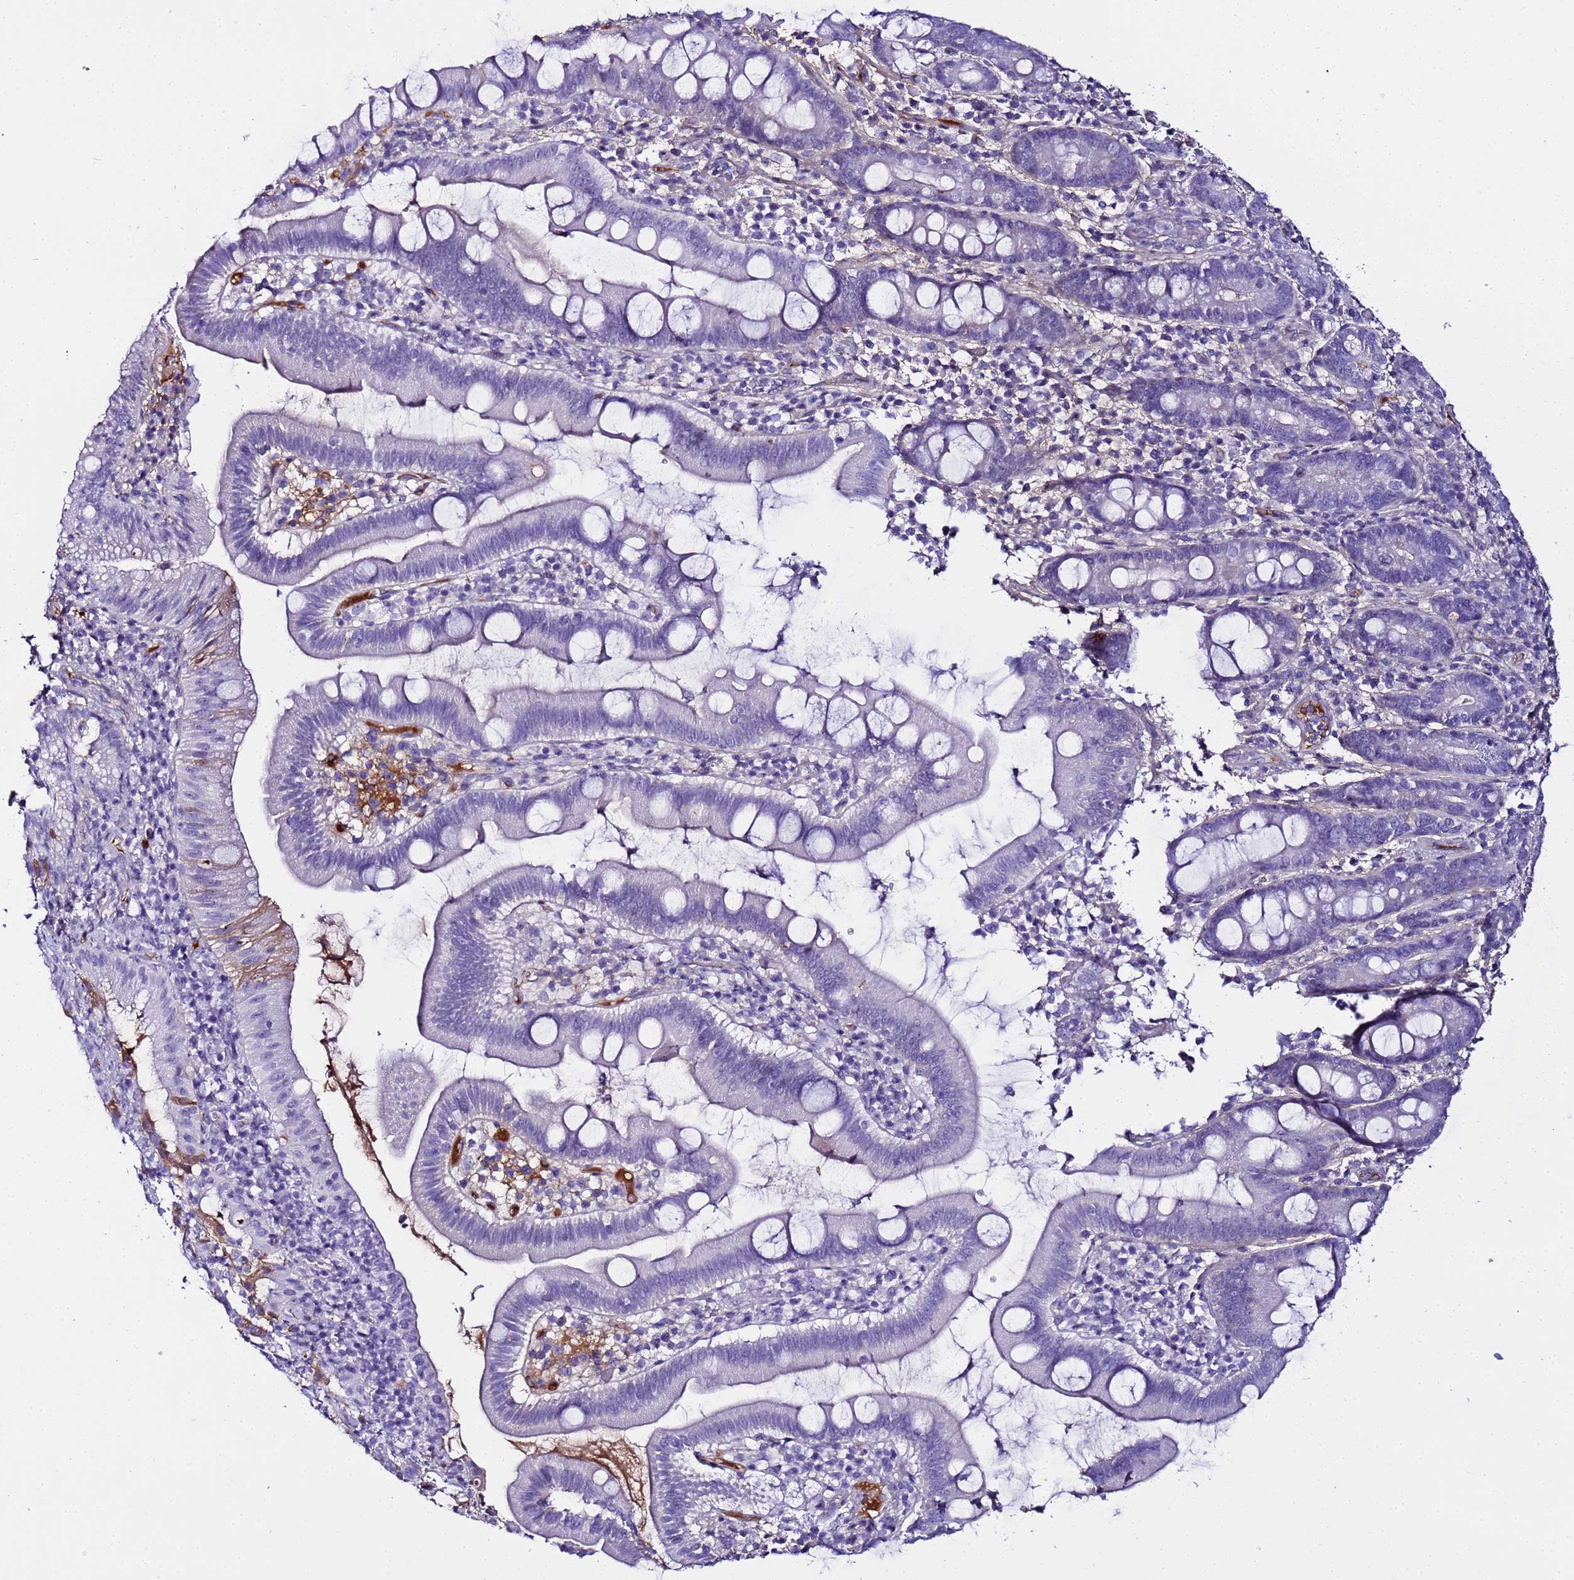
{"staining": {"intensity": "negative", "quantity": "none", "location": "none"}, "tissue": "pancreatic cancer", "cell_type": "Tumor cells", "image_type": "cancer", "snomed": [{"axis": "morphology", "description": "Adenocarcinoma, NOS"}, {"axis": "topography", "description": "Pancreas"}], "caption": "This is an immunohistochemistry histopathology image of pancreatic adenocarcinoma. There is no positivity in tumor cells.", "gene": "CFHR2", "patient": {"sex": "male", "age": 68}}